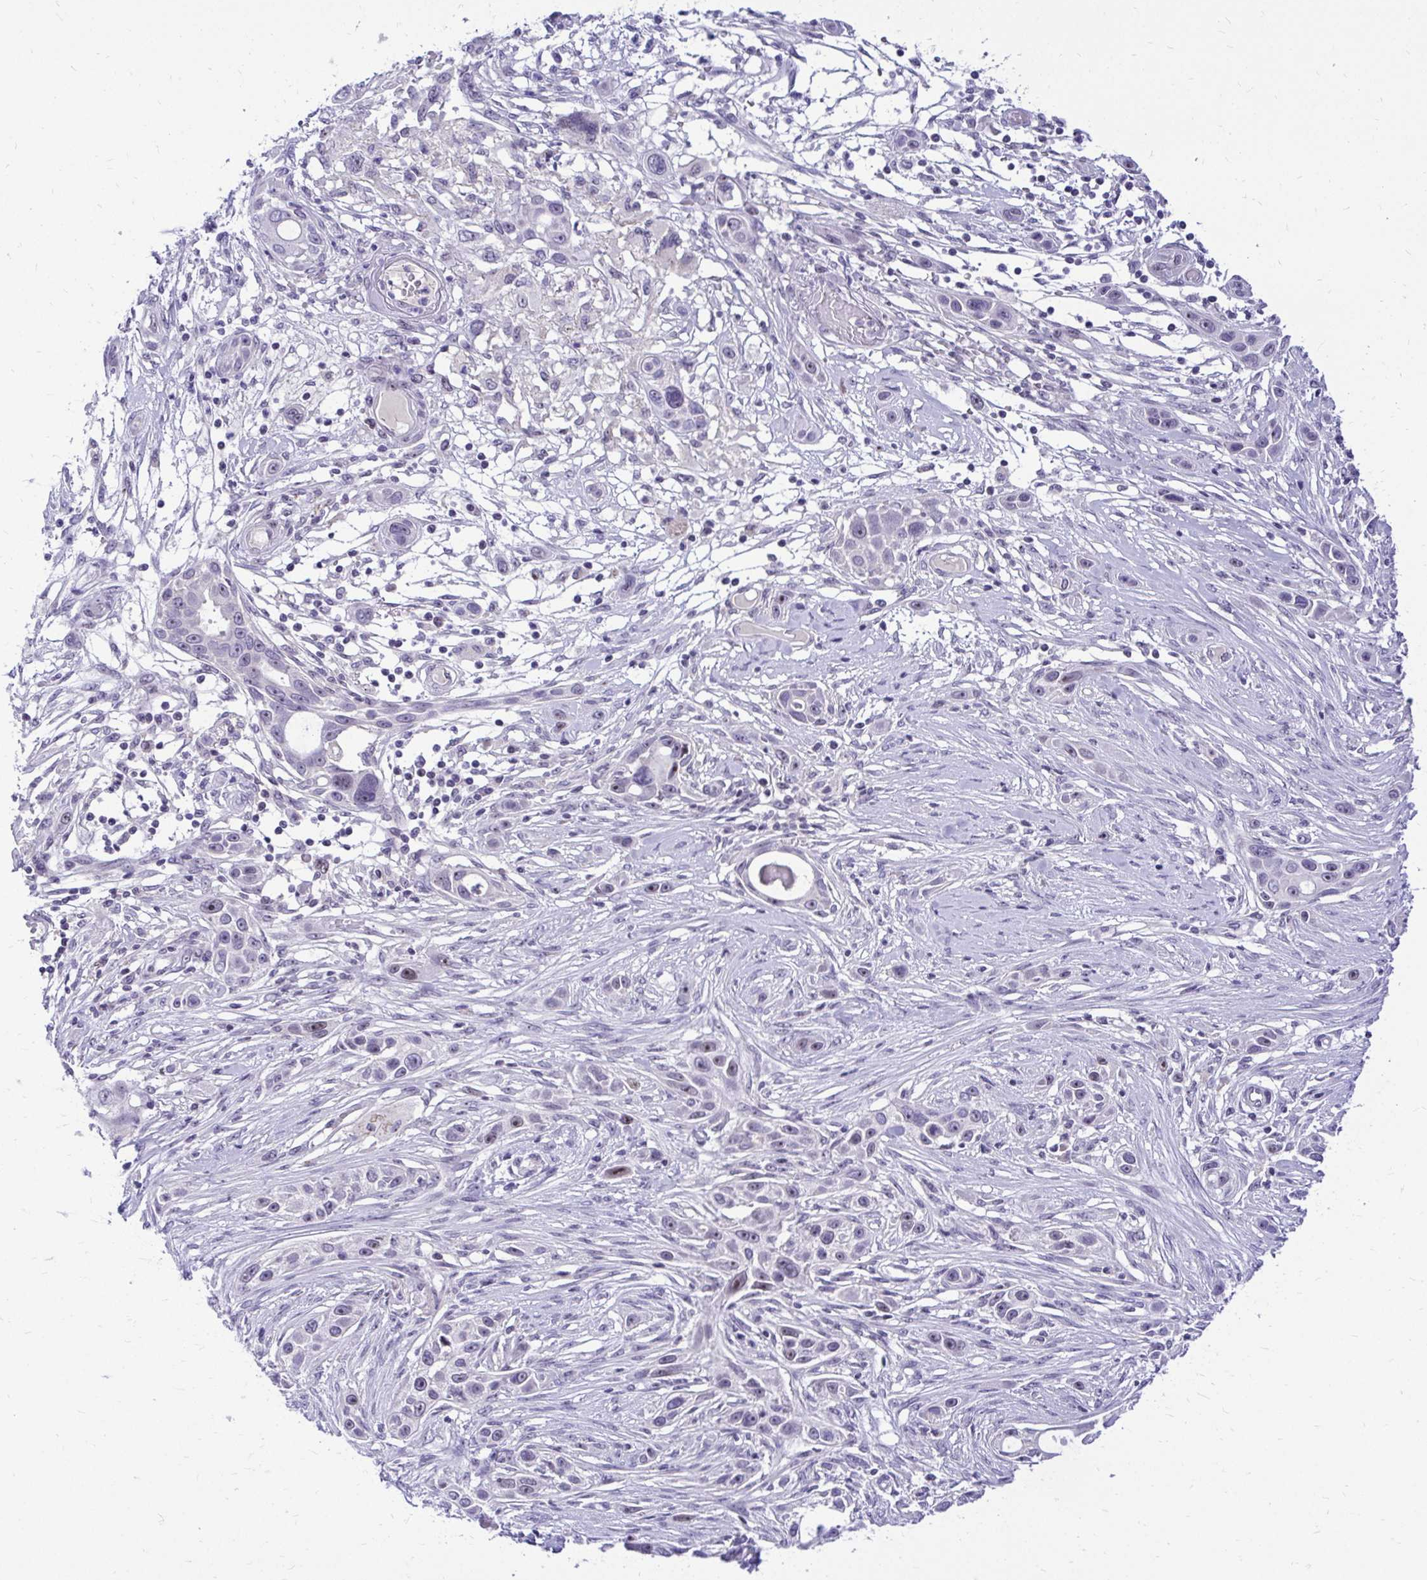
{"staining": {"intensity": "negative", "quantity": "none", "location": "none"}, "tissue": "skin cancer", "cell_type": "Tumor cells", "image_type": "cancer", "snomed": [{"axis": "morphology", "description": "Squamous cell carcinoma, NOS"}, {"axis": "topography", "description": "Skin"}], "caption": "High power microscopy photomicrograph of an immunohistochemistry photomicrograph of skin cancer, revealing no significant expression in tumor cells.", "gene": "NIFK", "patient": {"sex": "female", "age": 69}}